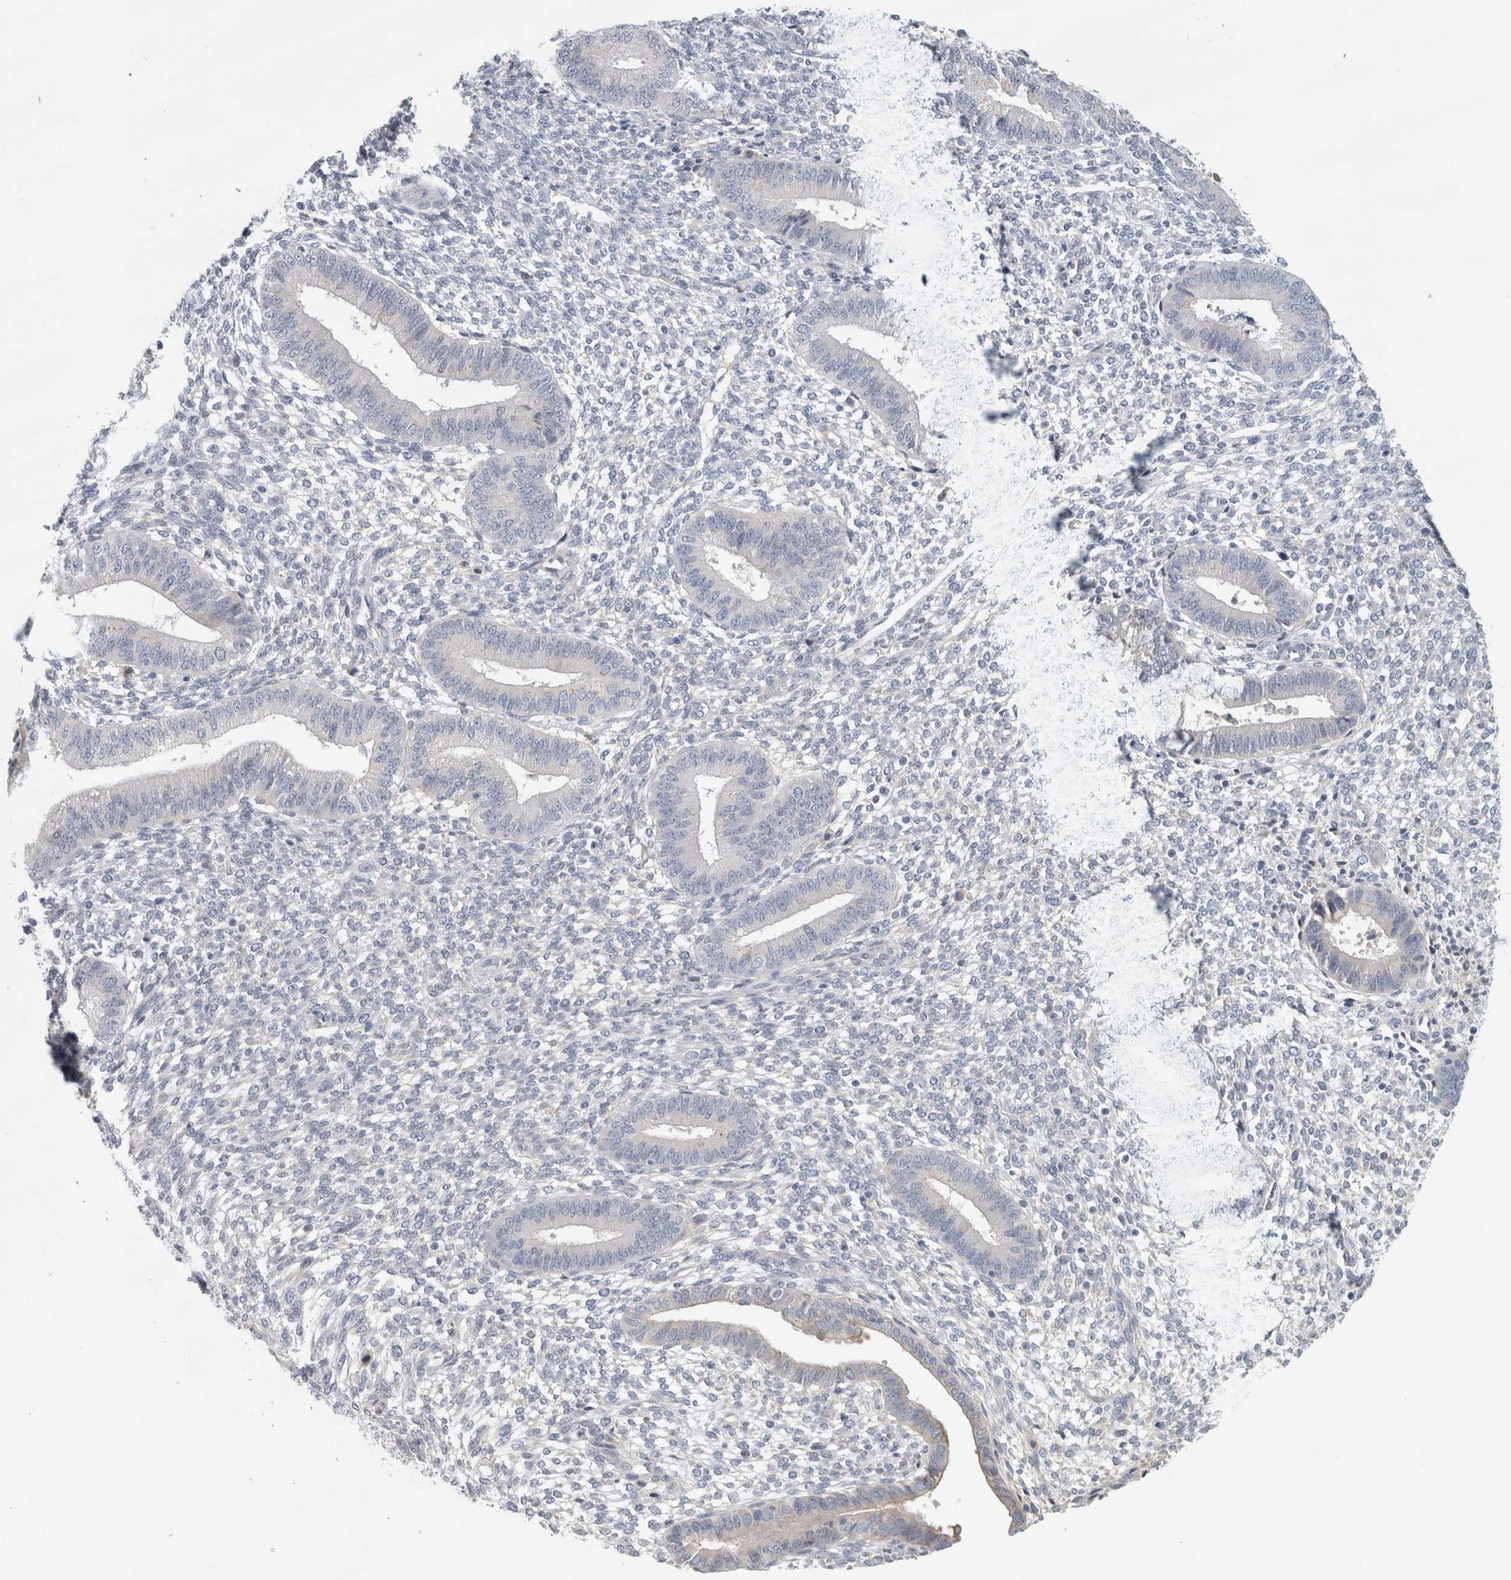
{"staining": {"intensity": "negative", "quantity": "none", "location": "none"}, "tissue": "endometrium", "cell_type": "Cells in endometrial stroma", "image_type": "normal", "snomed": [{"axis": "morphology", "description": "Normal tissue, NOS"}, {"axis": "topography", "description": "Endometrium"}], "caption": "IHC micrograph of benign endometrium: human endometrium stained with DAB demonstrates no significant protein expression in cells in endometrial stroma. (Immunohistochemistry, brightfield microscopy, high magnification).", "gene": "STK31", "patient": {"sex": "female", "age": 46}}